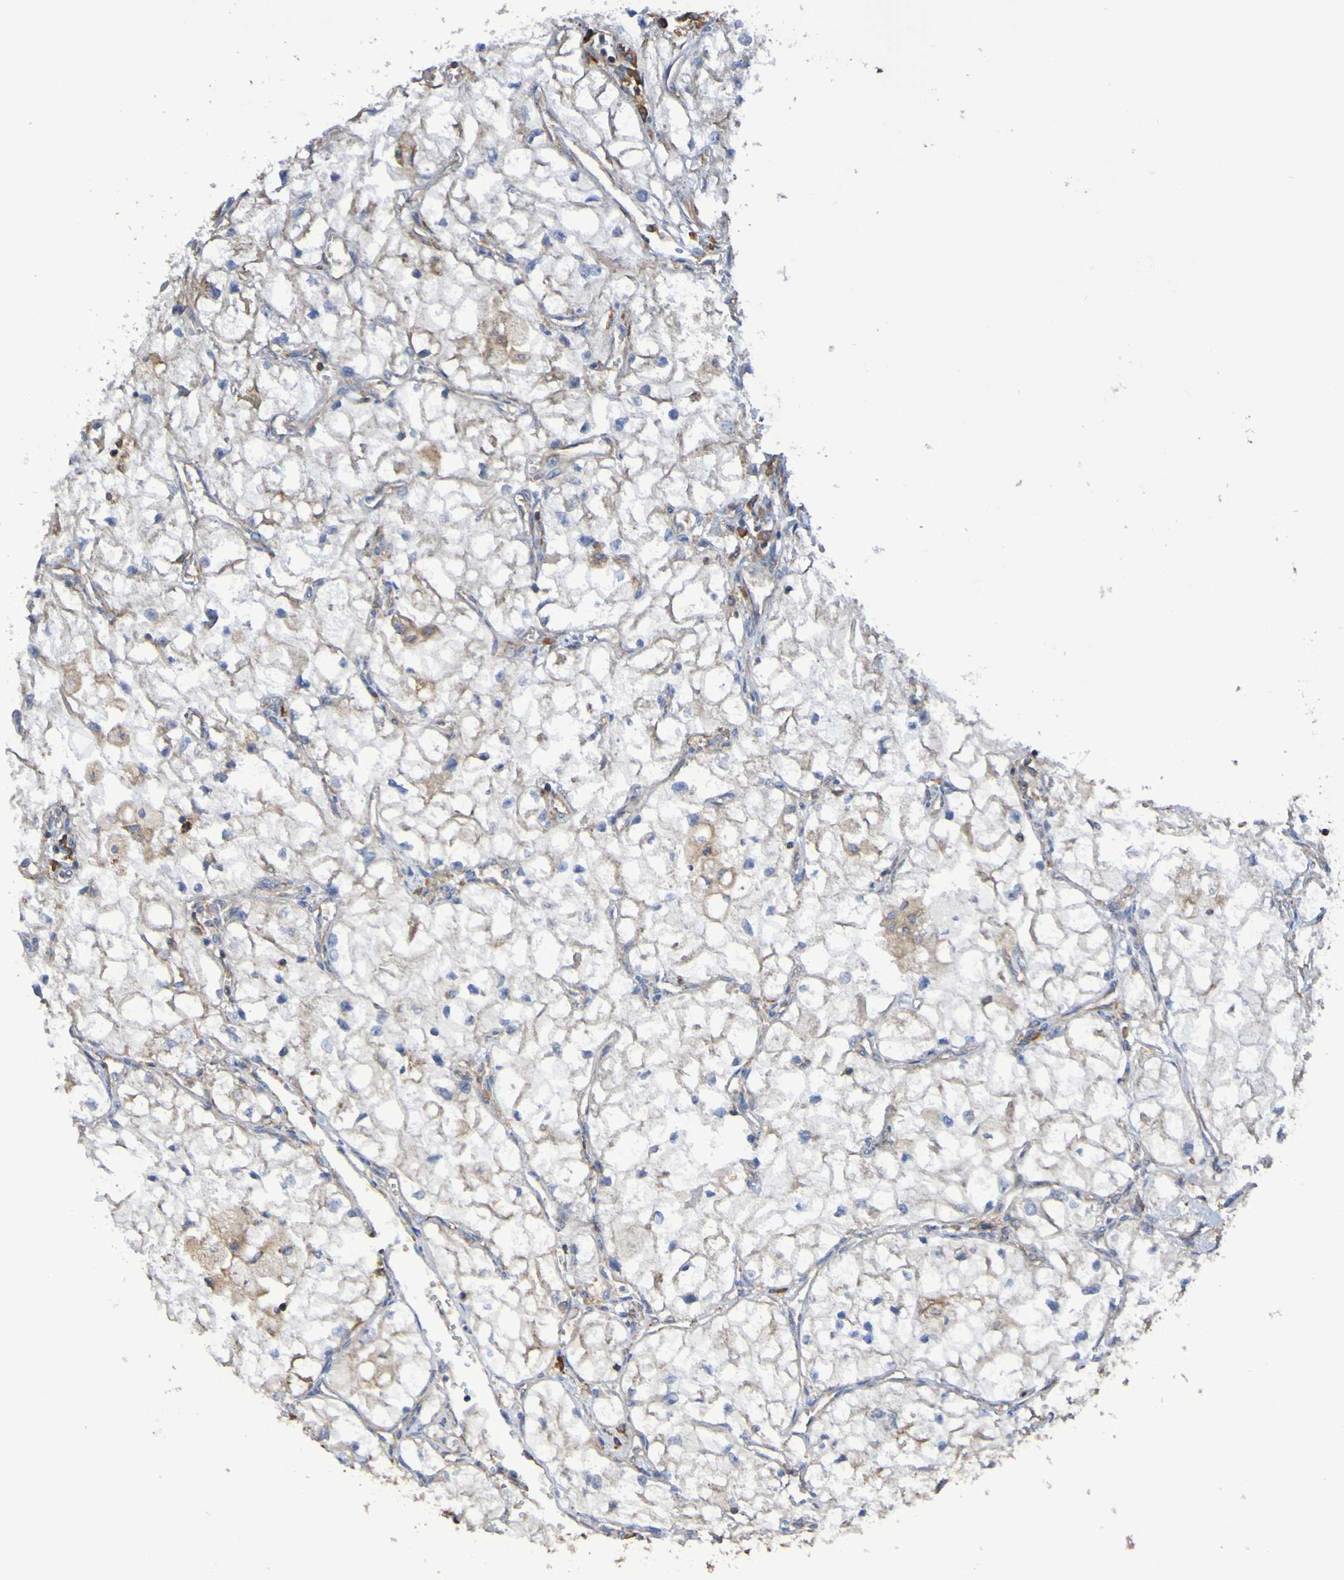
{"staining": {"intensity": "negative", "quantity": "none", "location": "none"}, "tissue": "renal cancer", "cell_type": "Tumor cells", "image_type": "cancer", "snomed": [{"axis": "morphology", "description": "Adenocarcinoma, NOS"}, {"axis": "topography", "description": "Kidney"}], "caption": "DAB immunohistochemical staining of renal cancer demonstrates no significant expression in tumor cells.", "gene": "SYNJ1", "patient": {"sex": "female", "age": 70}}